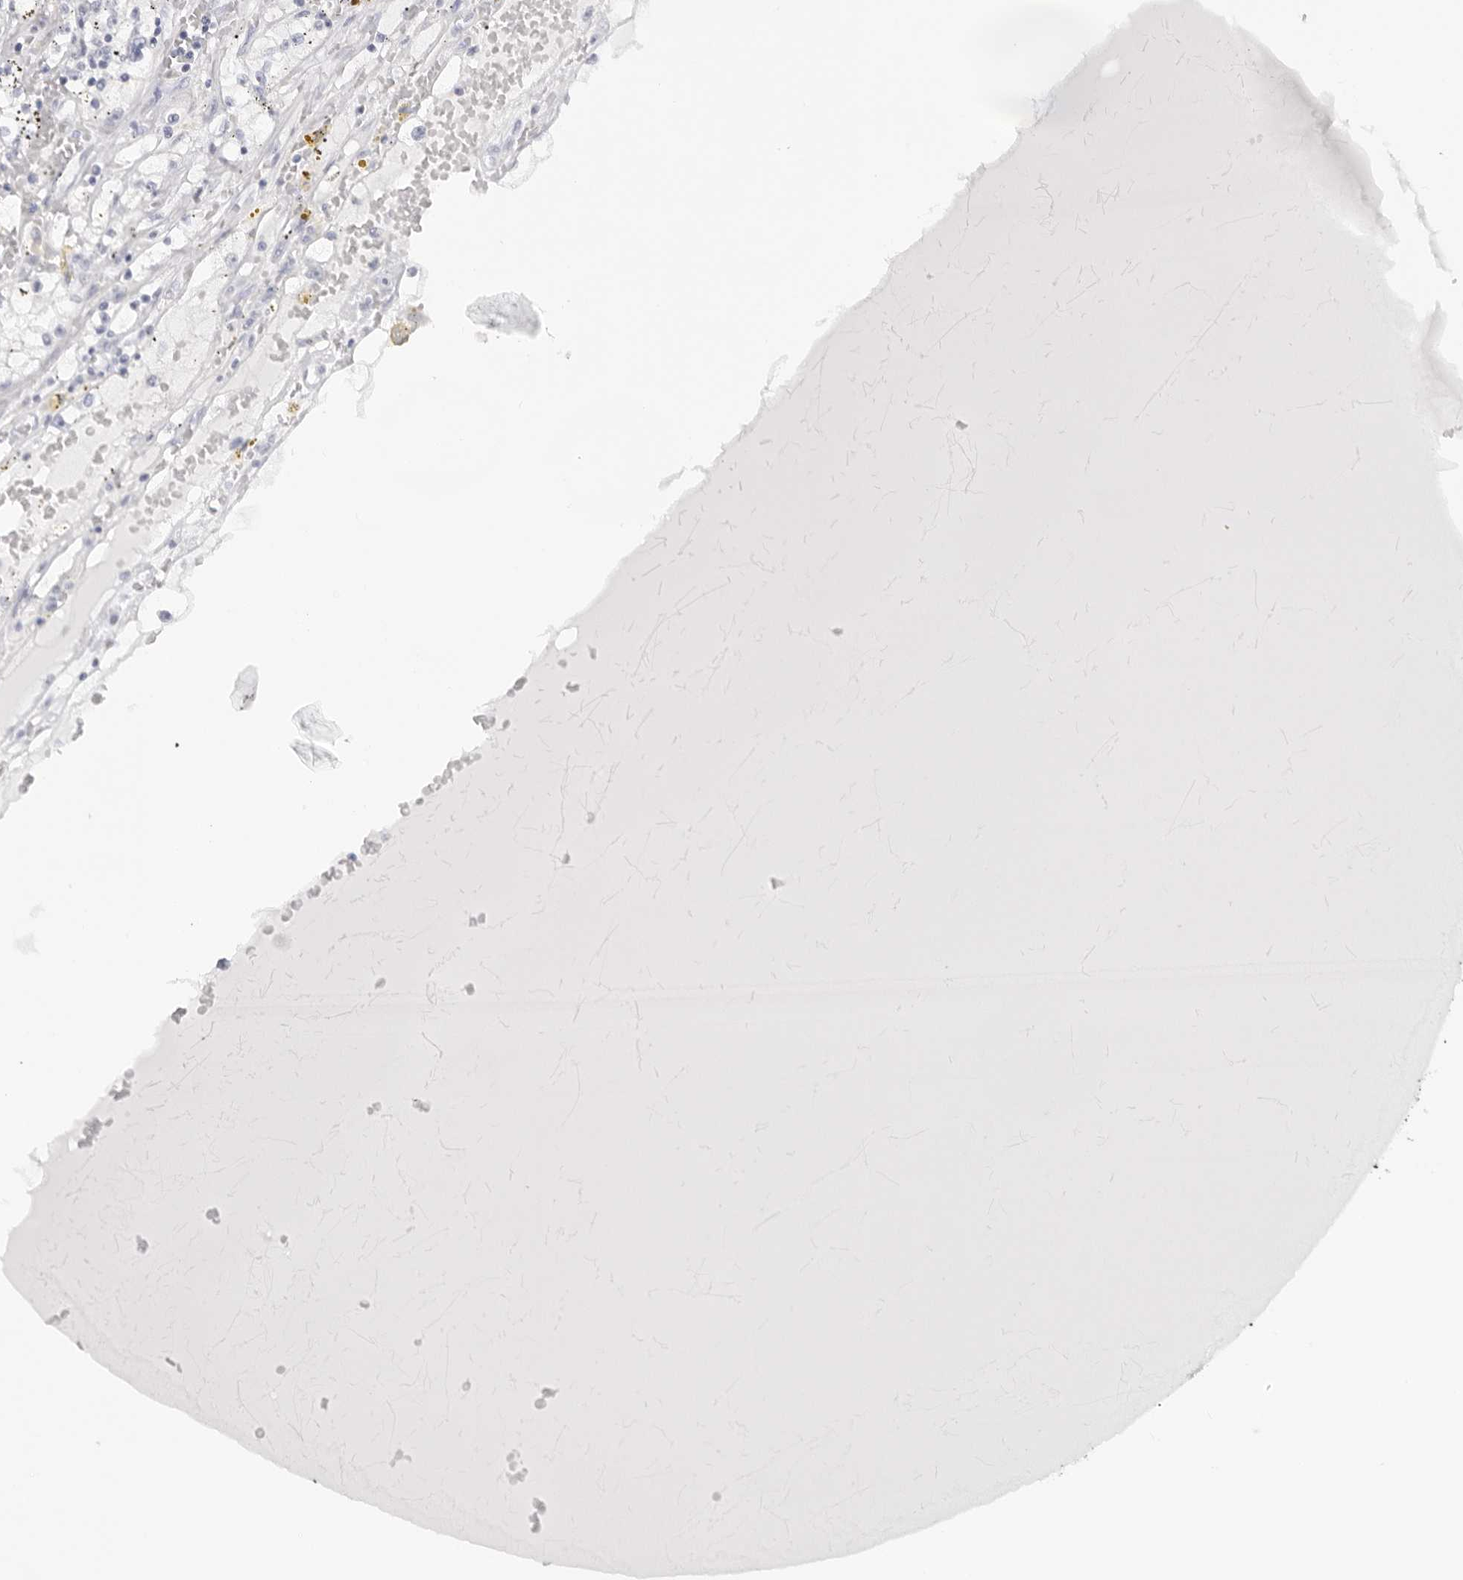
{"staining": {"intensity": "negative", "quantity": "none", "location": "none"}, "tissue": "renal cancer", "cell_type": "Tumor cells", "image_type": "cancer", "snomed": [{"axis": "morphology", "description": "Adenocarcinoma, NOS"}, {"axis": "topography", "description": "Kidney"}], "caption": "DAB immunohistochemical staining of human renal cancer (adenocarcinoma) displays no significant staining in tumor cells. (IHC, brightfield microscopy, high magnification).", "gene": "KLK12", "patient": {"sex": "male", "age": 56}}